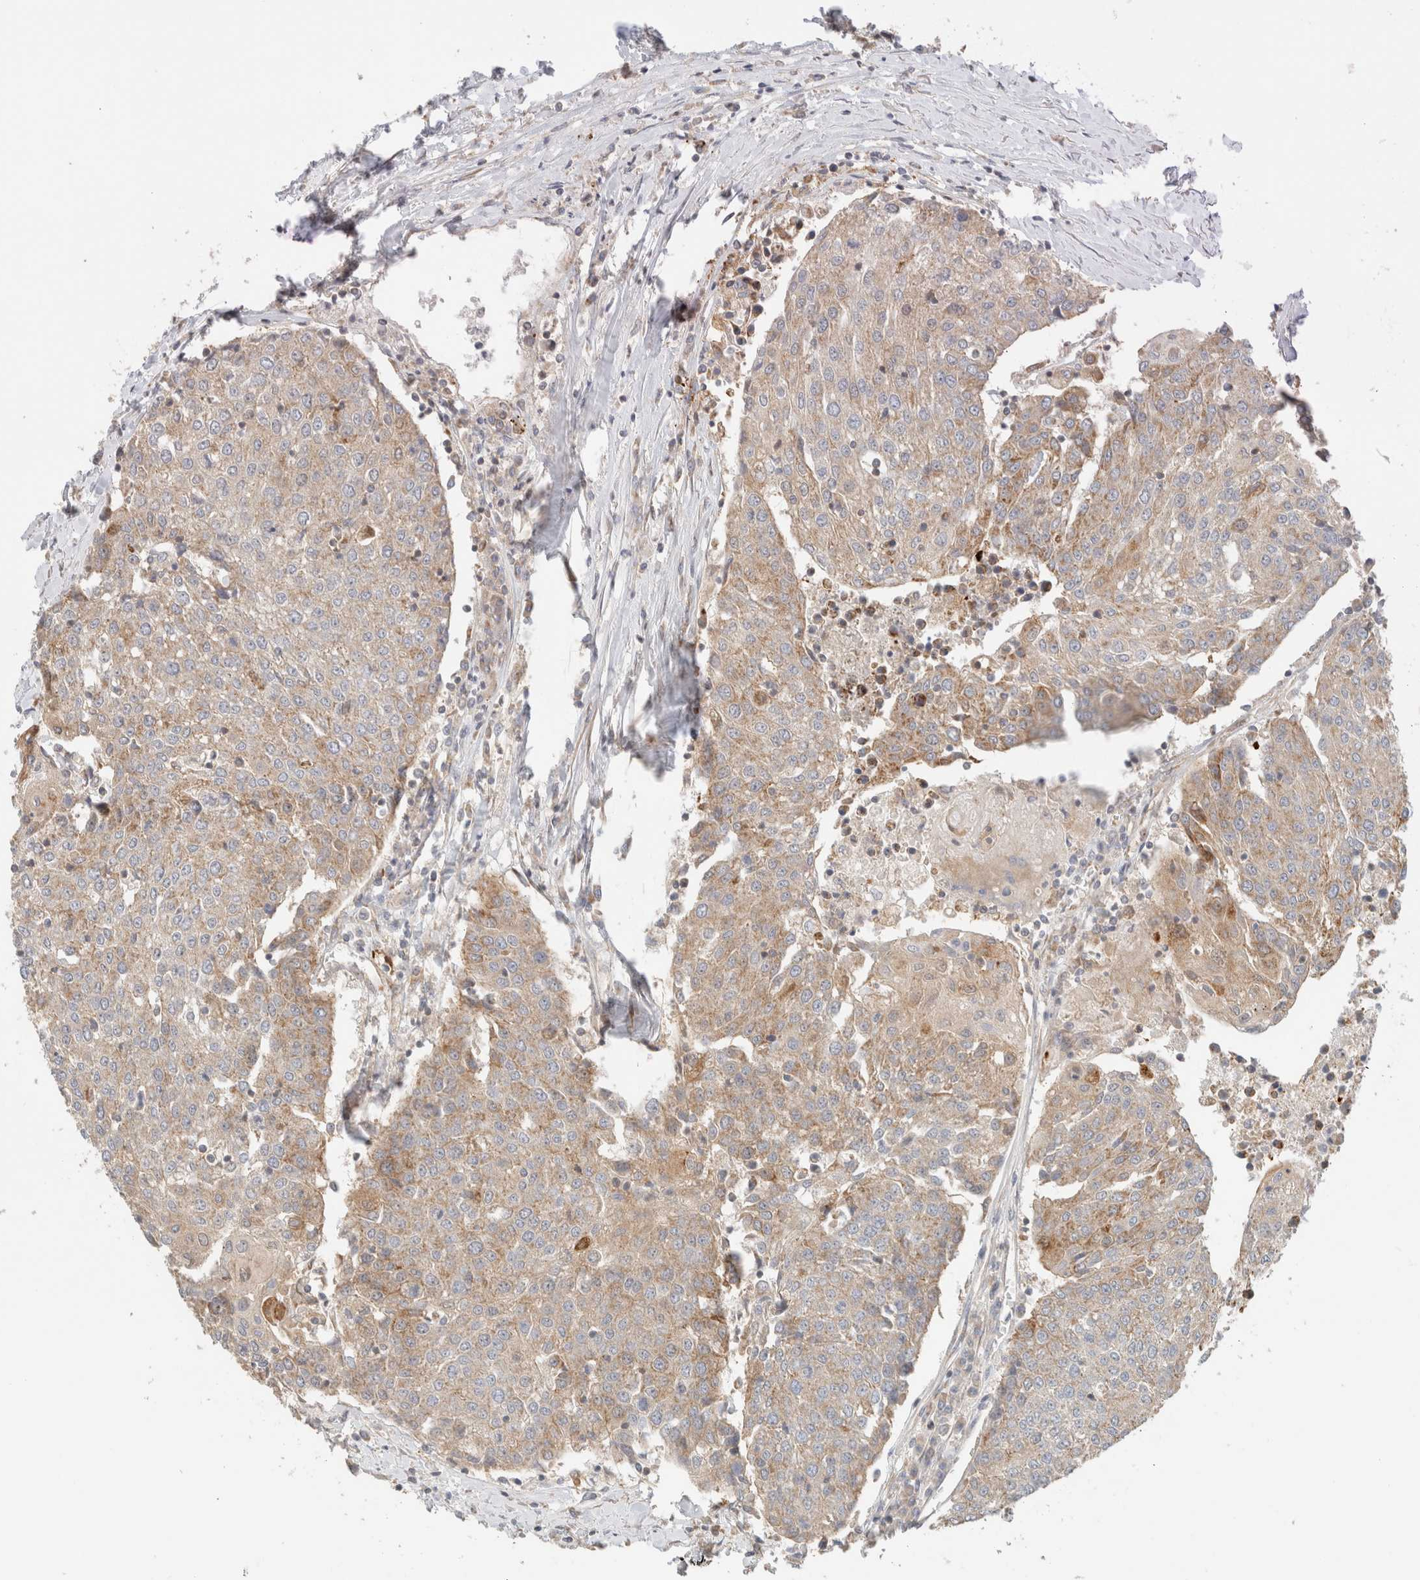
{"staining": {"intensity": "moderate", "quantity": ">75%", "location": "cytoplasmic/membranous"}, "tissue": "urothelial cancer", "cell_type": "Tumor cells", "image_type": "cancer", "snomed": [{"axis": "morphology", "description": "Urothelial carcinoma, High grade"}, {"axis": "topography", "description": "Urinary bladder"}], "caption": "Brown immunohistochemical staining in high-grade urothelial carcinoma reveals moderate cytoplasmic/membranous positivity in about >75% of tumor cells.", "gene": "MRM3", "patient": {"sex": "female", "age": 85}}